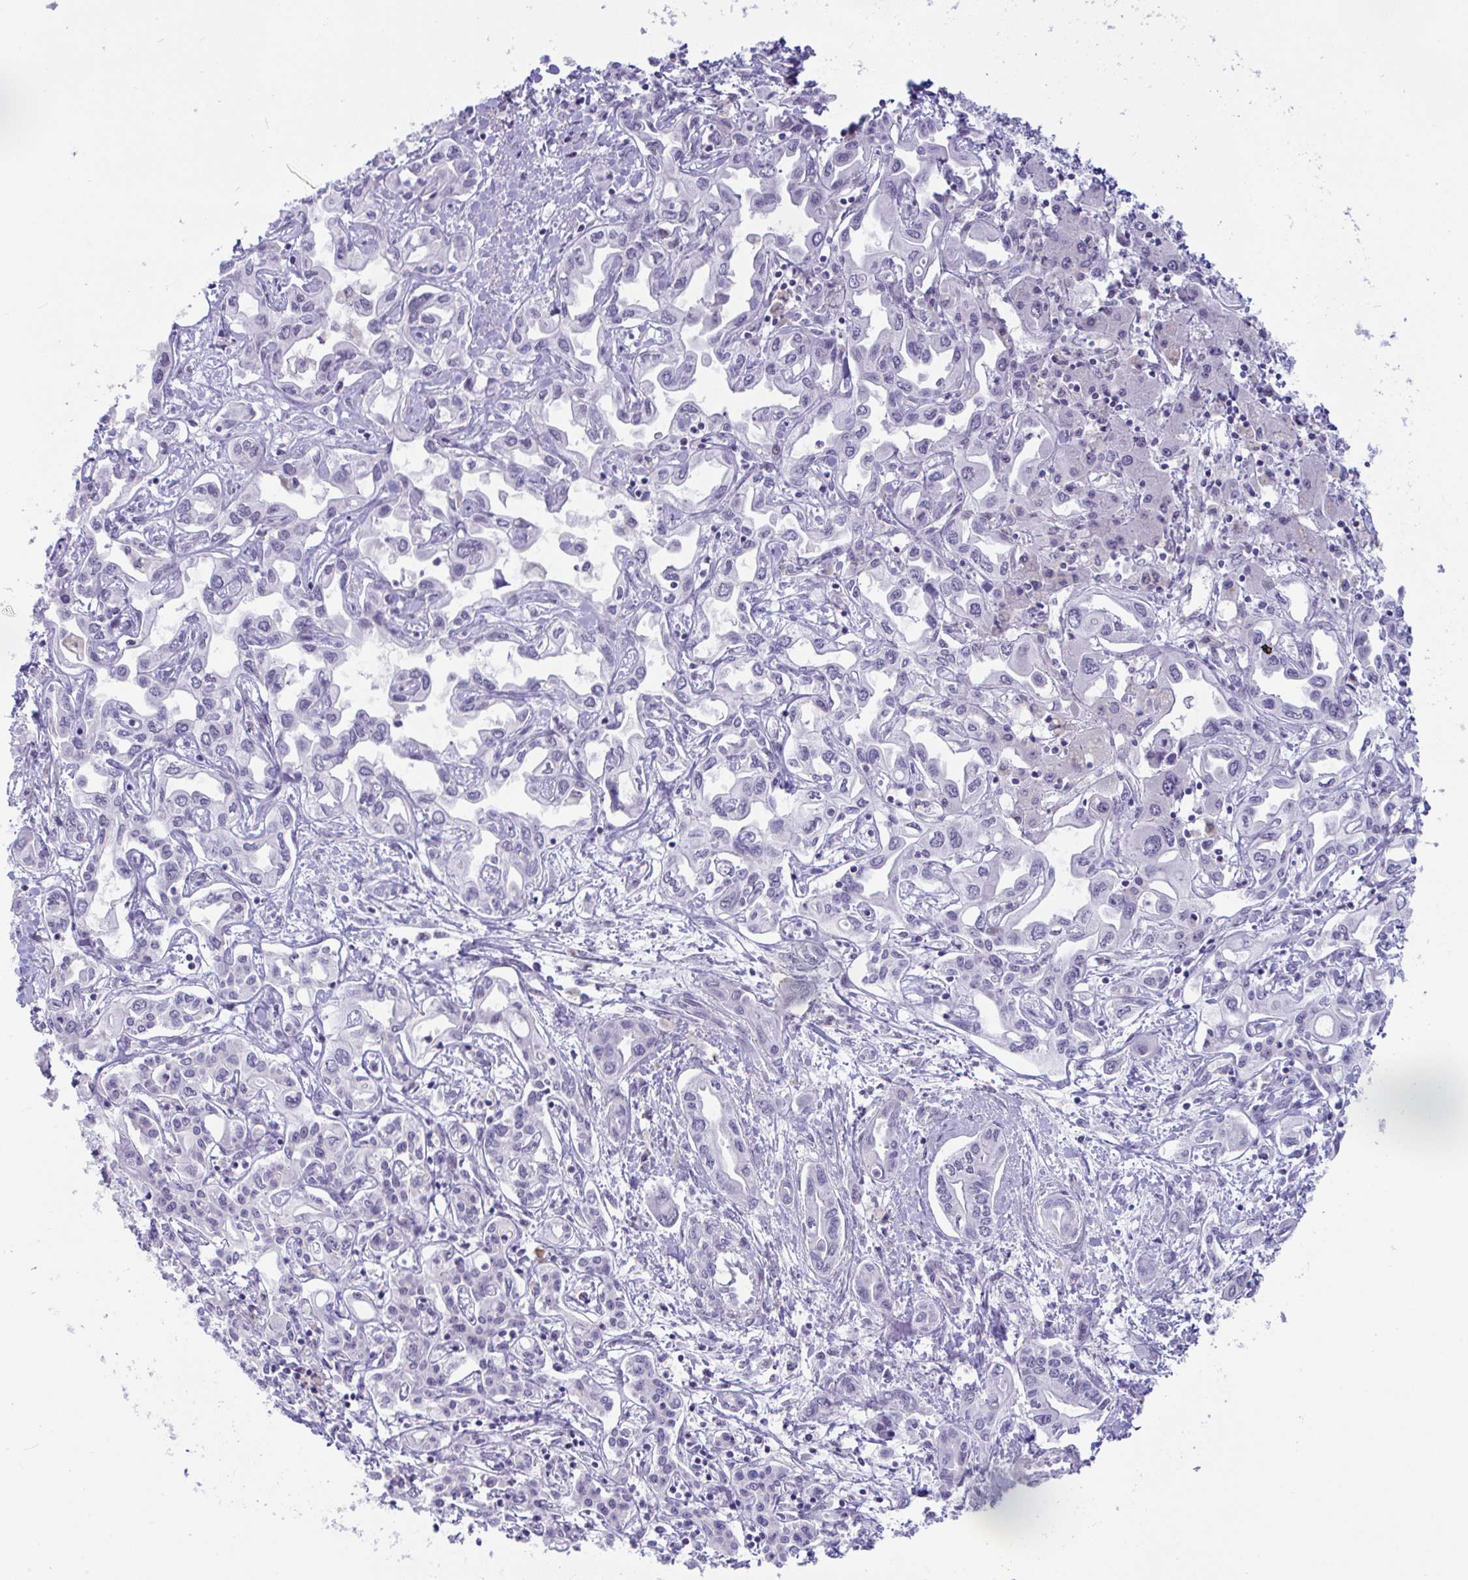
{"staining": {"intensity": "negative", "quantity": "none", "location": "none"}, "tissue": "liver cancer", "cell_type": "Tumor cells", "image_type": "cancer", "snomed": [{"axis": "morphology", "description": "Cholangiocarcinoma"}, {"axis": "topography", "description": "Liver"}], "caption": "This is an immunohistochemistry (IHC) micrograph of liver cancer (cholangiocarcinoma). There is no staining in tumor cells.", "gene": "USP35", "patient": {"sex": "female", "age": 64}}